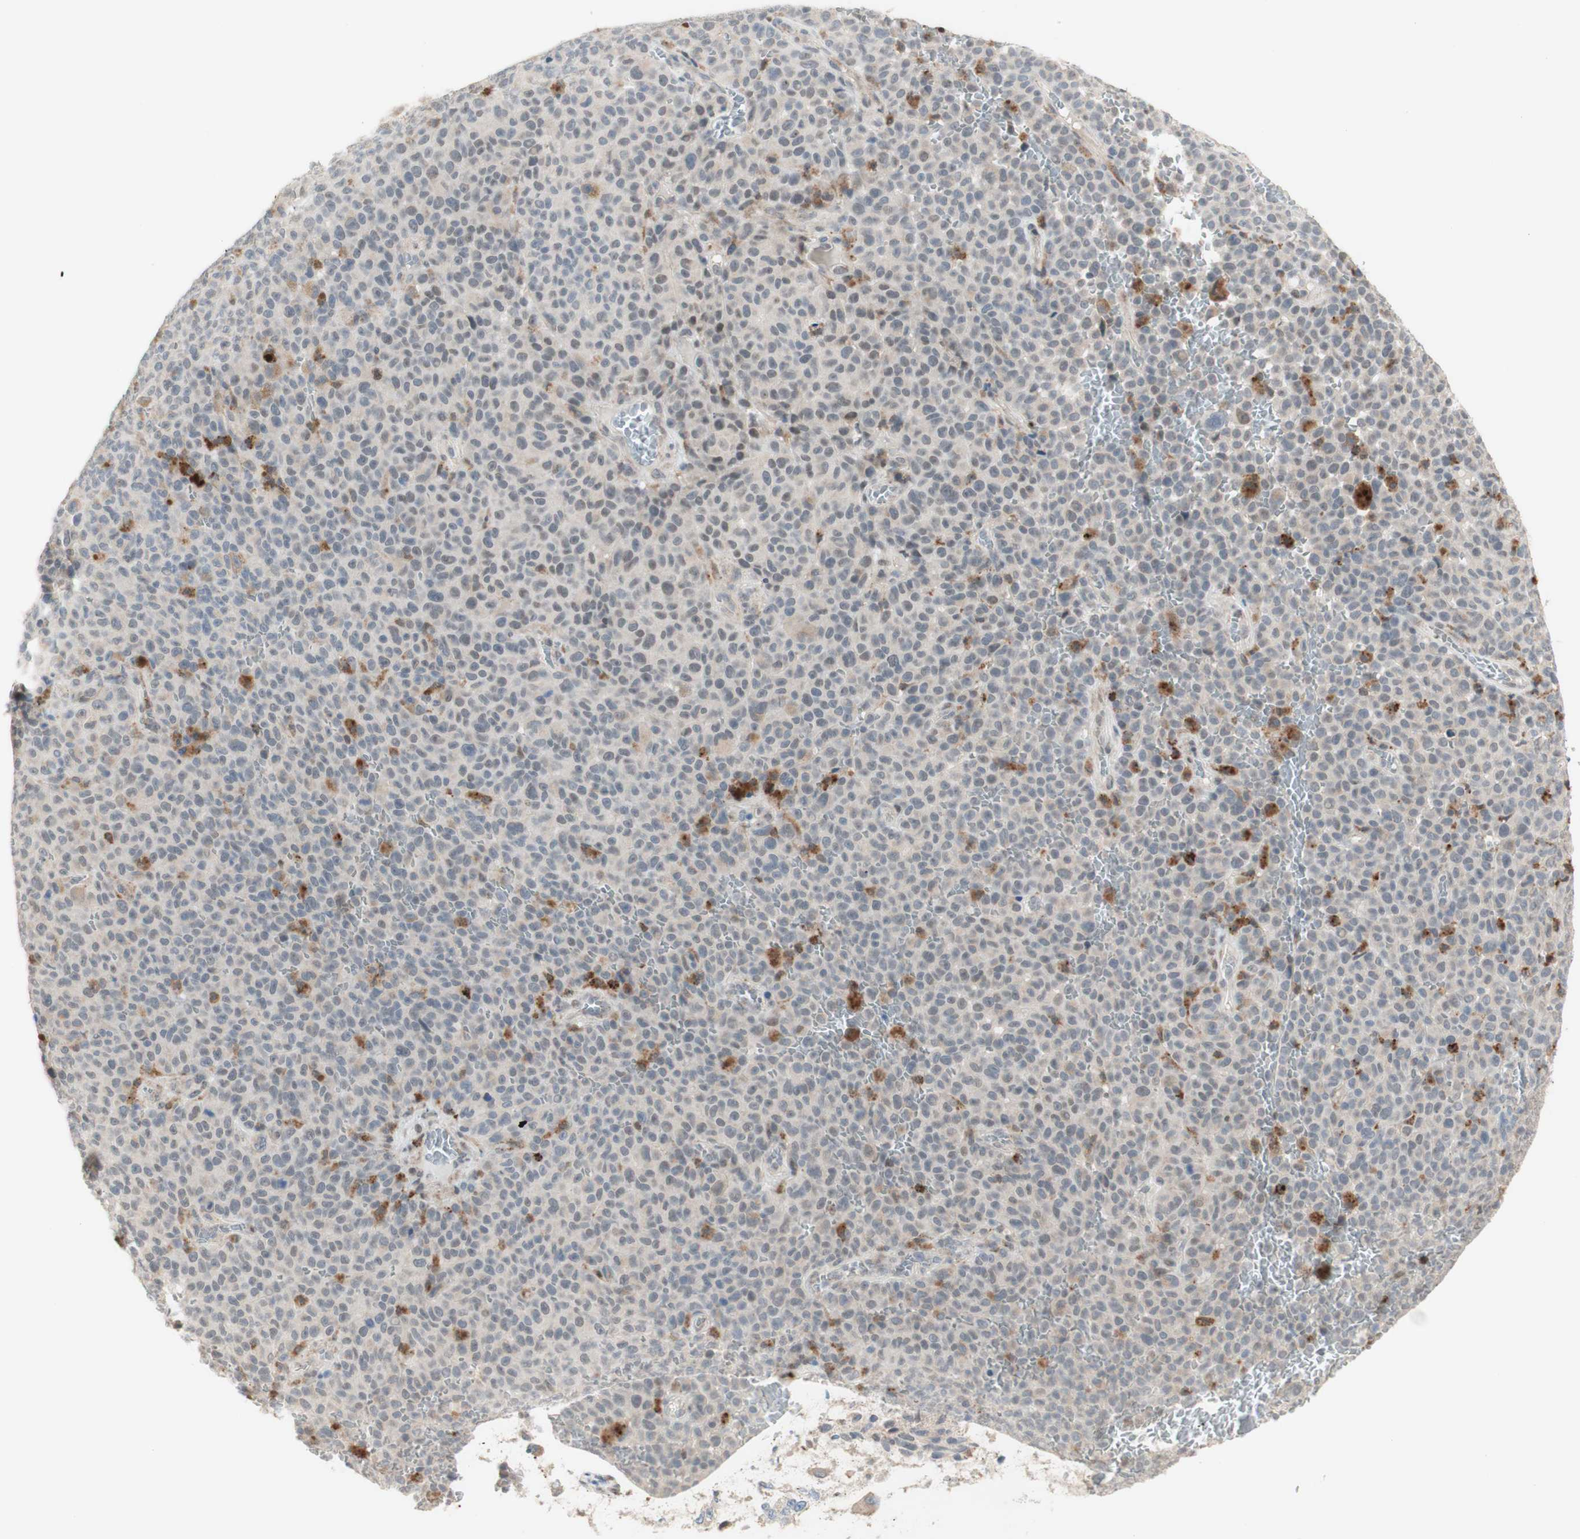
{"staining": {"intensity": "negative", "quantity": "none", "location": "none"}, "tissue": "melanoma", "cell_type": "Tumor cells", "image_type": "cancer", "snomed": [{"axis": "morphology", "description": "Malignant melanoma, NOS"}, {"axis": "topography", "description": "Skin"}], "caption": "An immunohistochemistry image of melanoma is shown. There is no staining in tumor cells of melanoma.", "gene": "GAPT", "patient": {"sex": "female", "age": 82}}